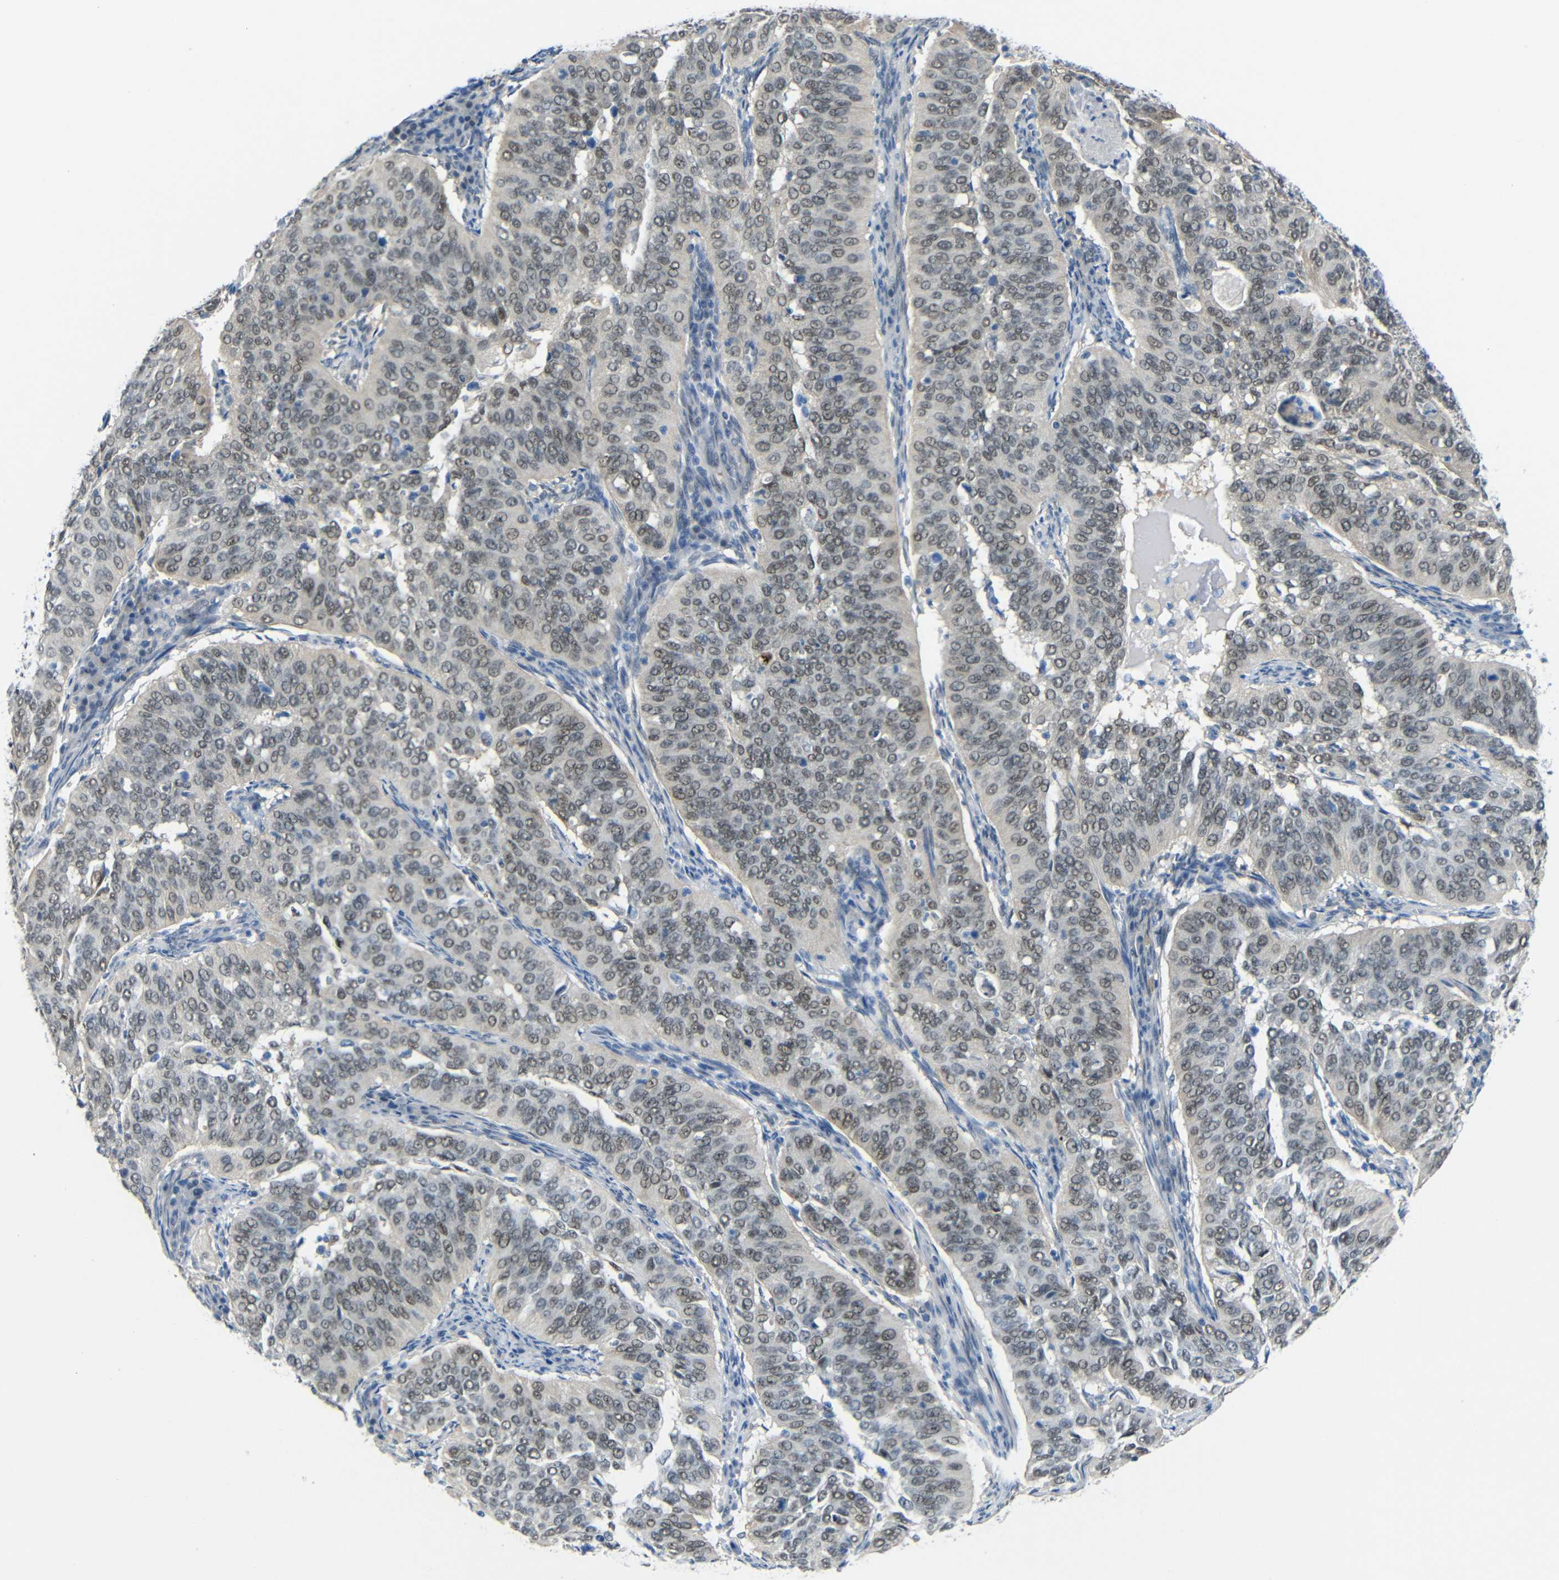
{"staining": {"intensity": "weak", "quantity": ">75%", "location": "nuclear"}, "tissue": "cervical cancer", "cell_type": "Tumor cells", "image_type": "cancer", "snomed": [{"axis": "morphology", "description": "Normal tissue, NOS"}, {"axis": "morphology", "description": "Squamous cell carcinoma, NOS"}, {"axis": "topography", "description": "Cervix"}], "caption": "Protein analysis of cervical squamous cell carcinoma tissue shows weak nuclear expression in about >75% of tumor cells.", "gene": "GPR158", "patient": {"sex": "female", "age": 39}}